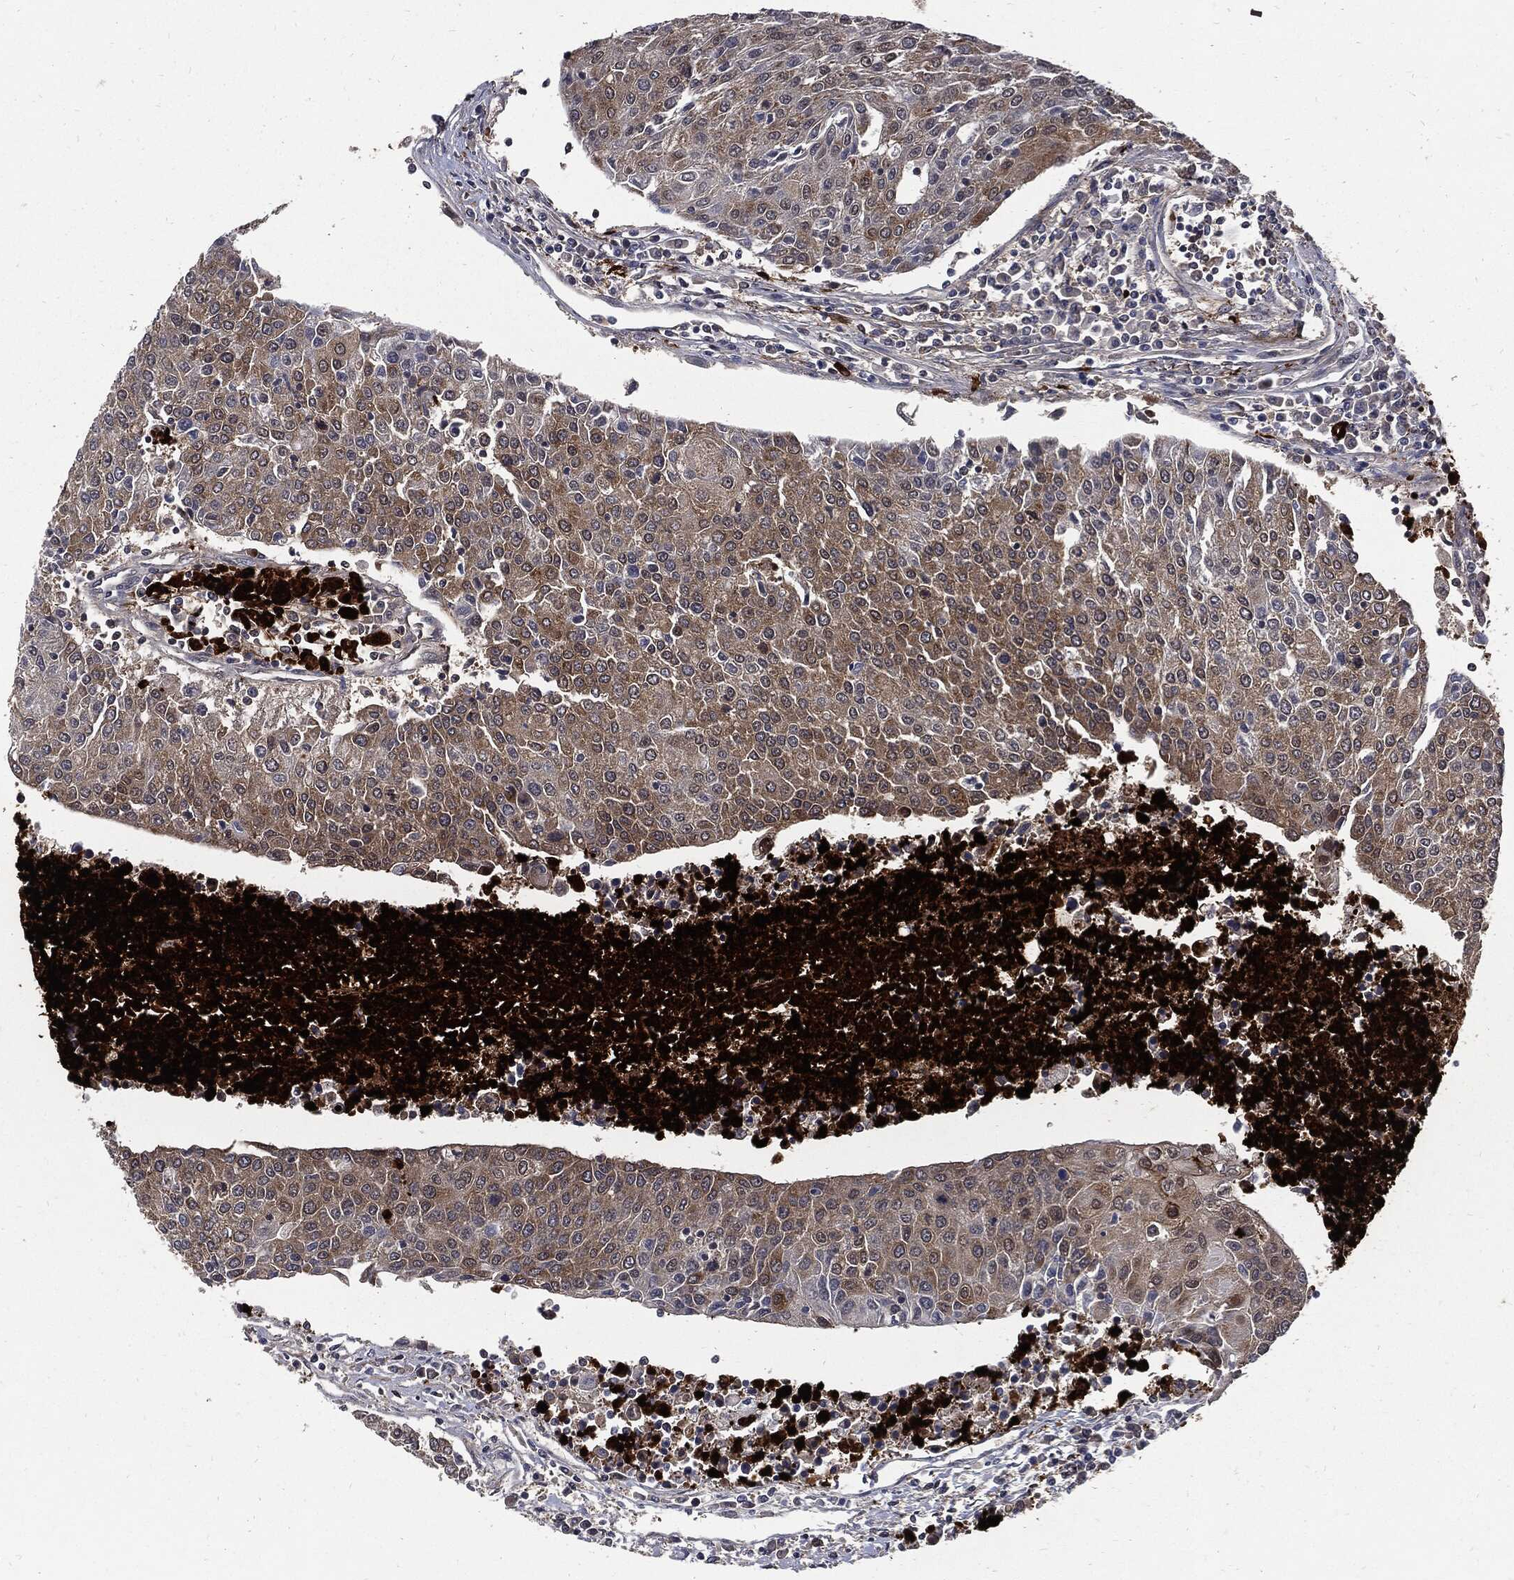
{"staining": {"intensity": "moderate", "quantity": "25%-75%", "location": "cytoplasmic/membranous"}, "tissue": "urothelial cancer", "cell_type": "Tumor cells", "image_type": "cancer", "snomed": [{"axis": "morphology", "description": "Urothelial carcinoma, High grade"}, {"axis": "topography", "description": "Urinary bladder"}], "caption": "Urothelial carcinoma (high-grade) stained for a protein exhibits moderate cytoplasmic/membranous positivity in tumor cells.", "gene": "CLU", "patient": {"sex": "female", "age": 85}}